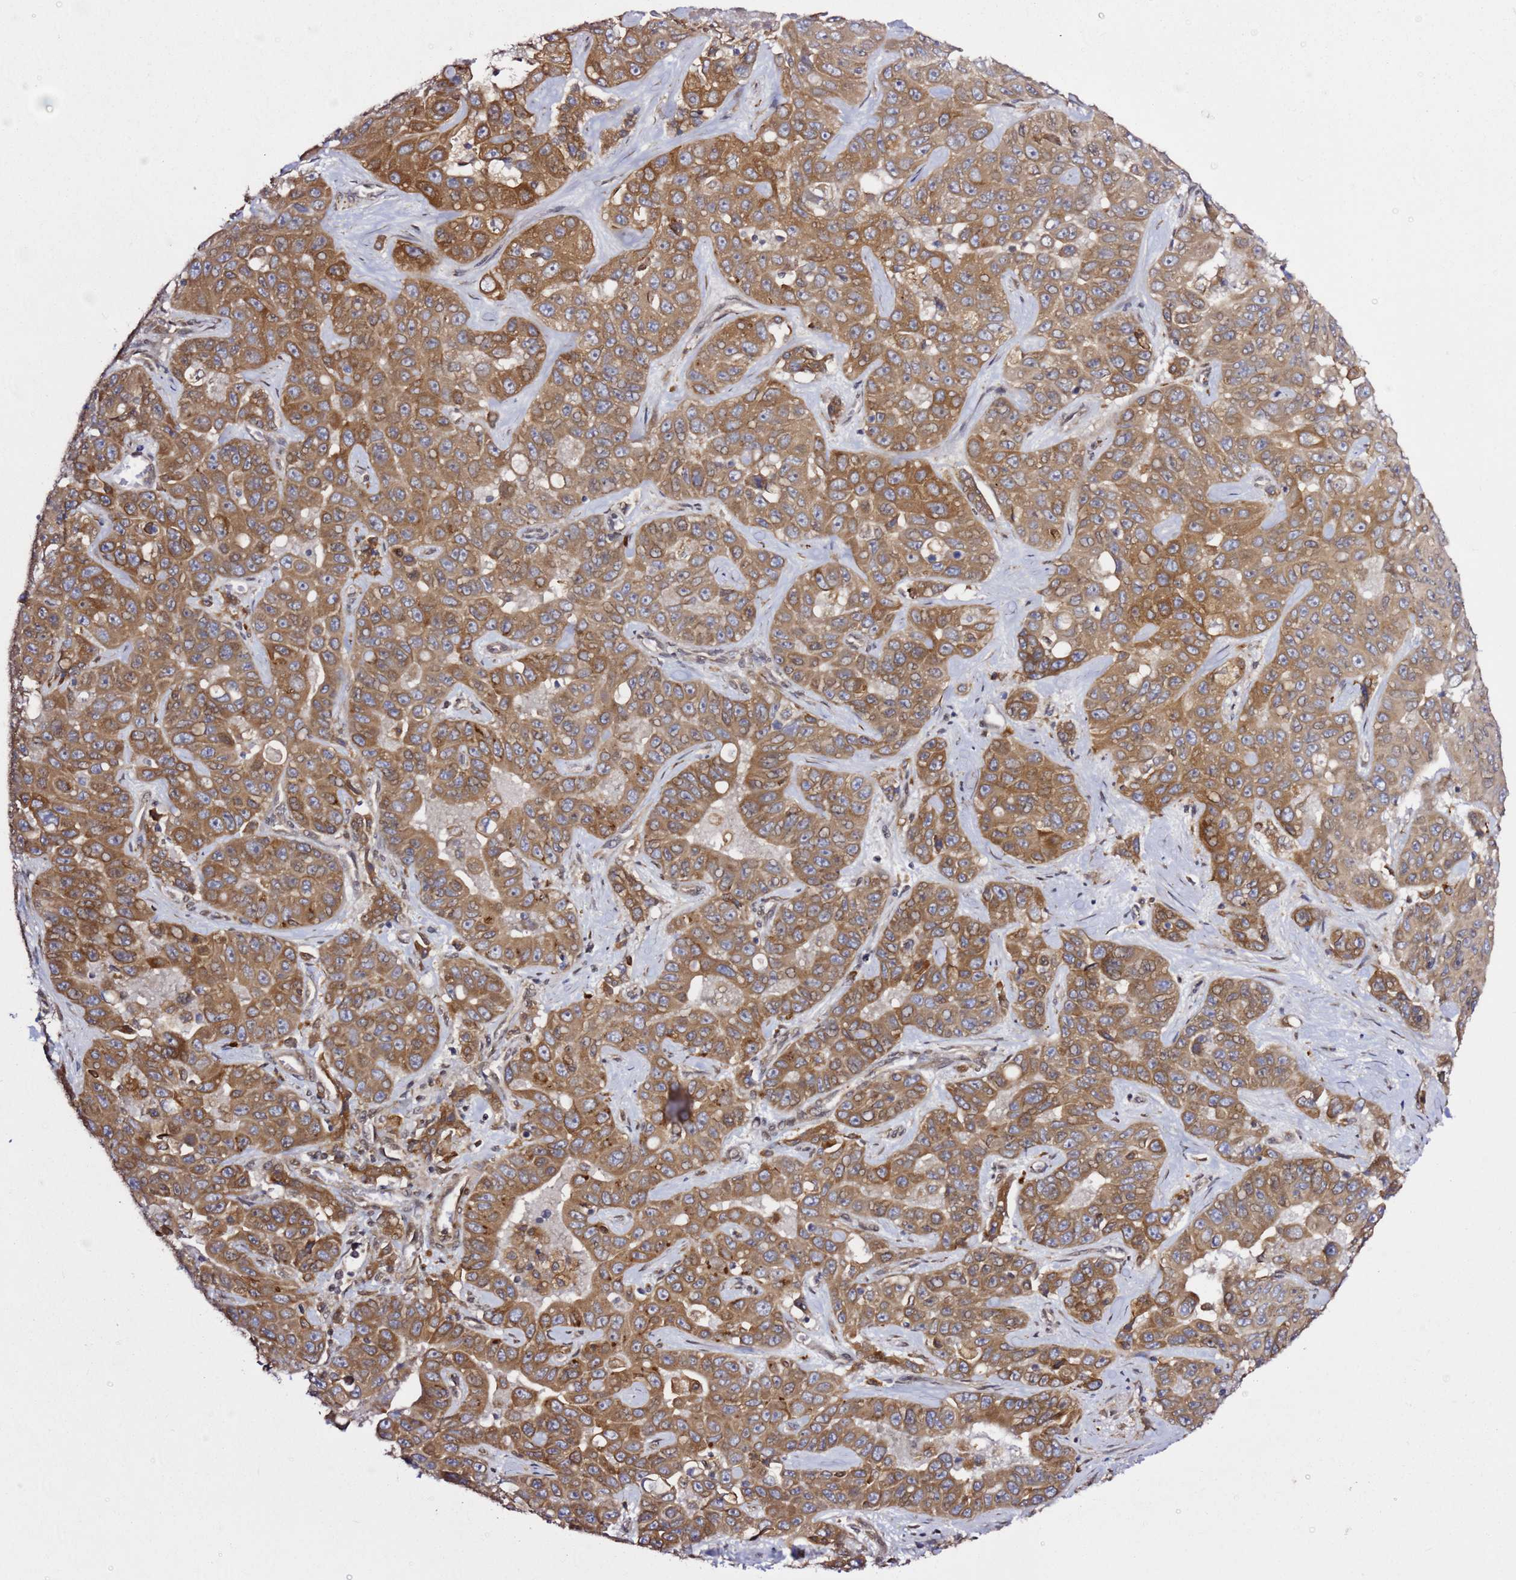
{"staining": {"intensity": "moderate", "quantity": ">75%", "location": "cytoplasmic/membranous"}, "tissue": "liver cancer", "cell_type": "Tumor cells", "image_type": "cancer", "snomed": [{"axis": "morphology", "description": "Cholangiocarcinoma"}, {"axis": "topography", "description": "Liver"}], "caption": "Liver cholangiocarcinoma stained for a protein demonstrates moderate cytoplasmic/membranous positivity in tumor cells. (brown staining indicates protein expression, while blue staining denotes nuclei).", "gene": "PRKAB2", "patient": {"sex": "female", "age": 52}}